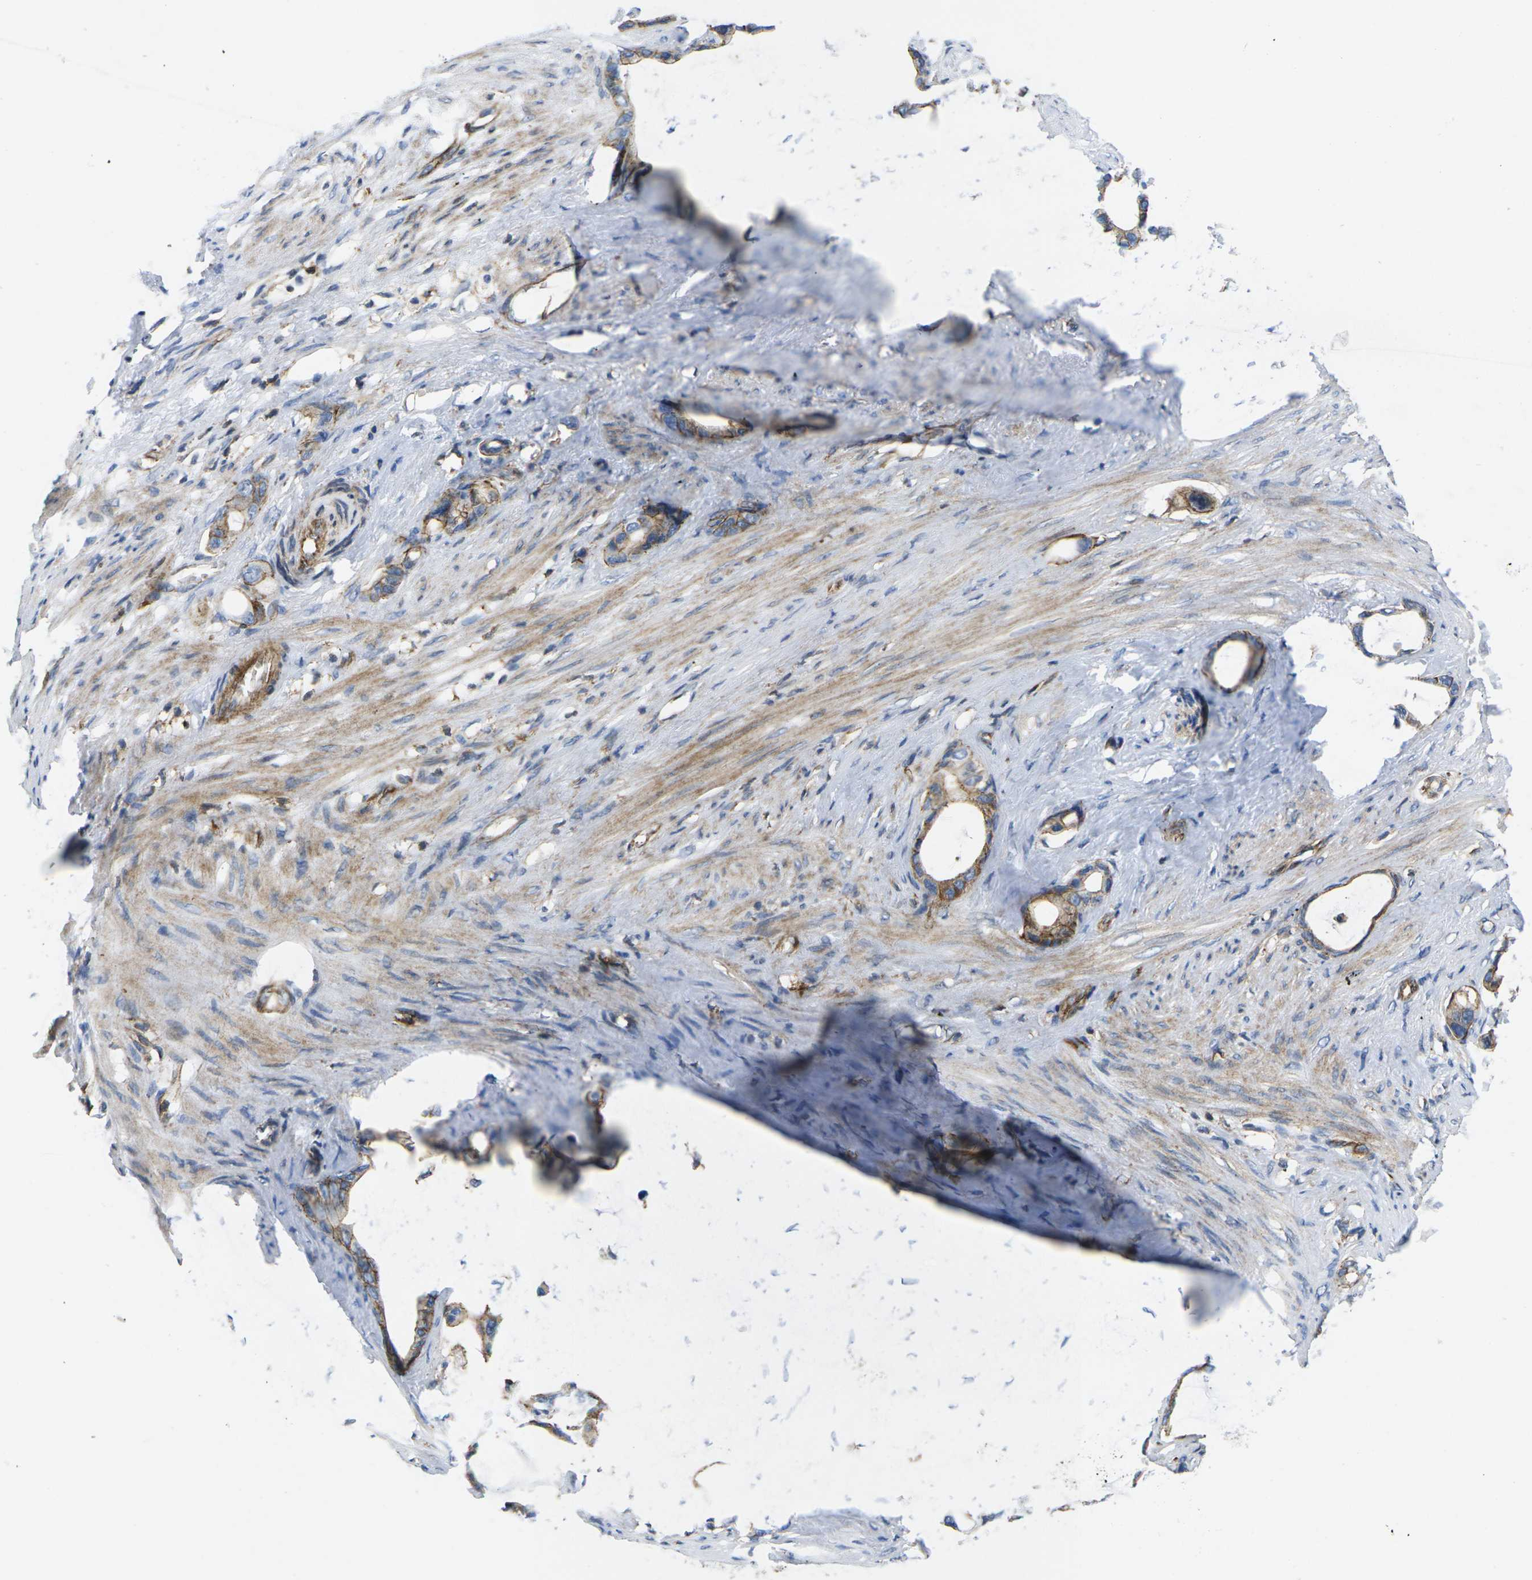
{"staining": {"intensity": "strong", "quantity": ">75%", "location": "cytoplasmic/membranous"}, "tissue": "stomach cancer", "cell_type": "Tumor cells", "image_type": "cancer", "snomed": [{"axis": "morphology", "description": "Adenocarcinoma, NOS"}, {"axis": "topography", "description": "Stomach"}], "caption": "Immunohistochemistry (IHC) (DAB) staining of stomach adenocarcinoma displays strong cytoplasmic/membranous protein positivity in approximately >75% of tumor cells.", "gene": "IQGAP1", "patient": {"sex": "female", "age": 75}}